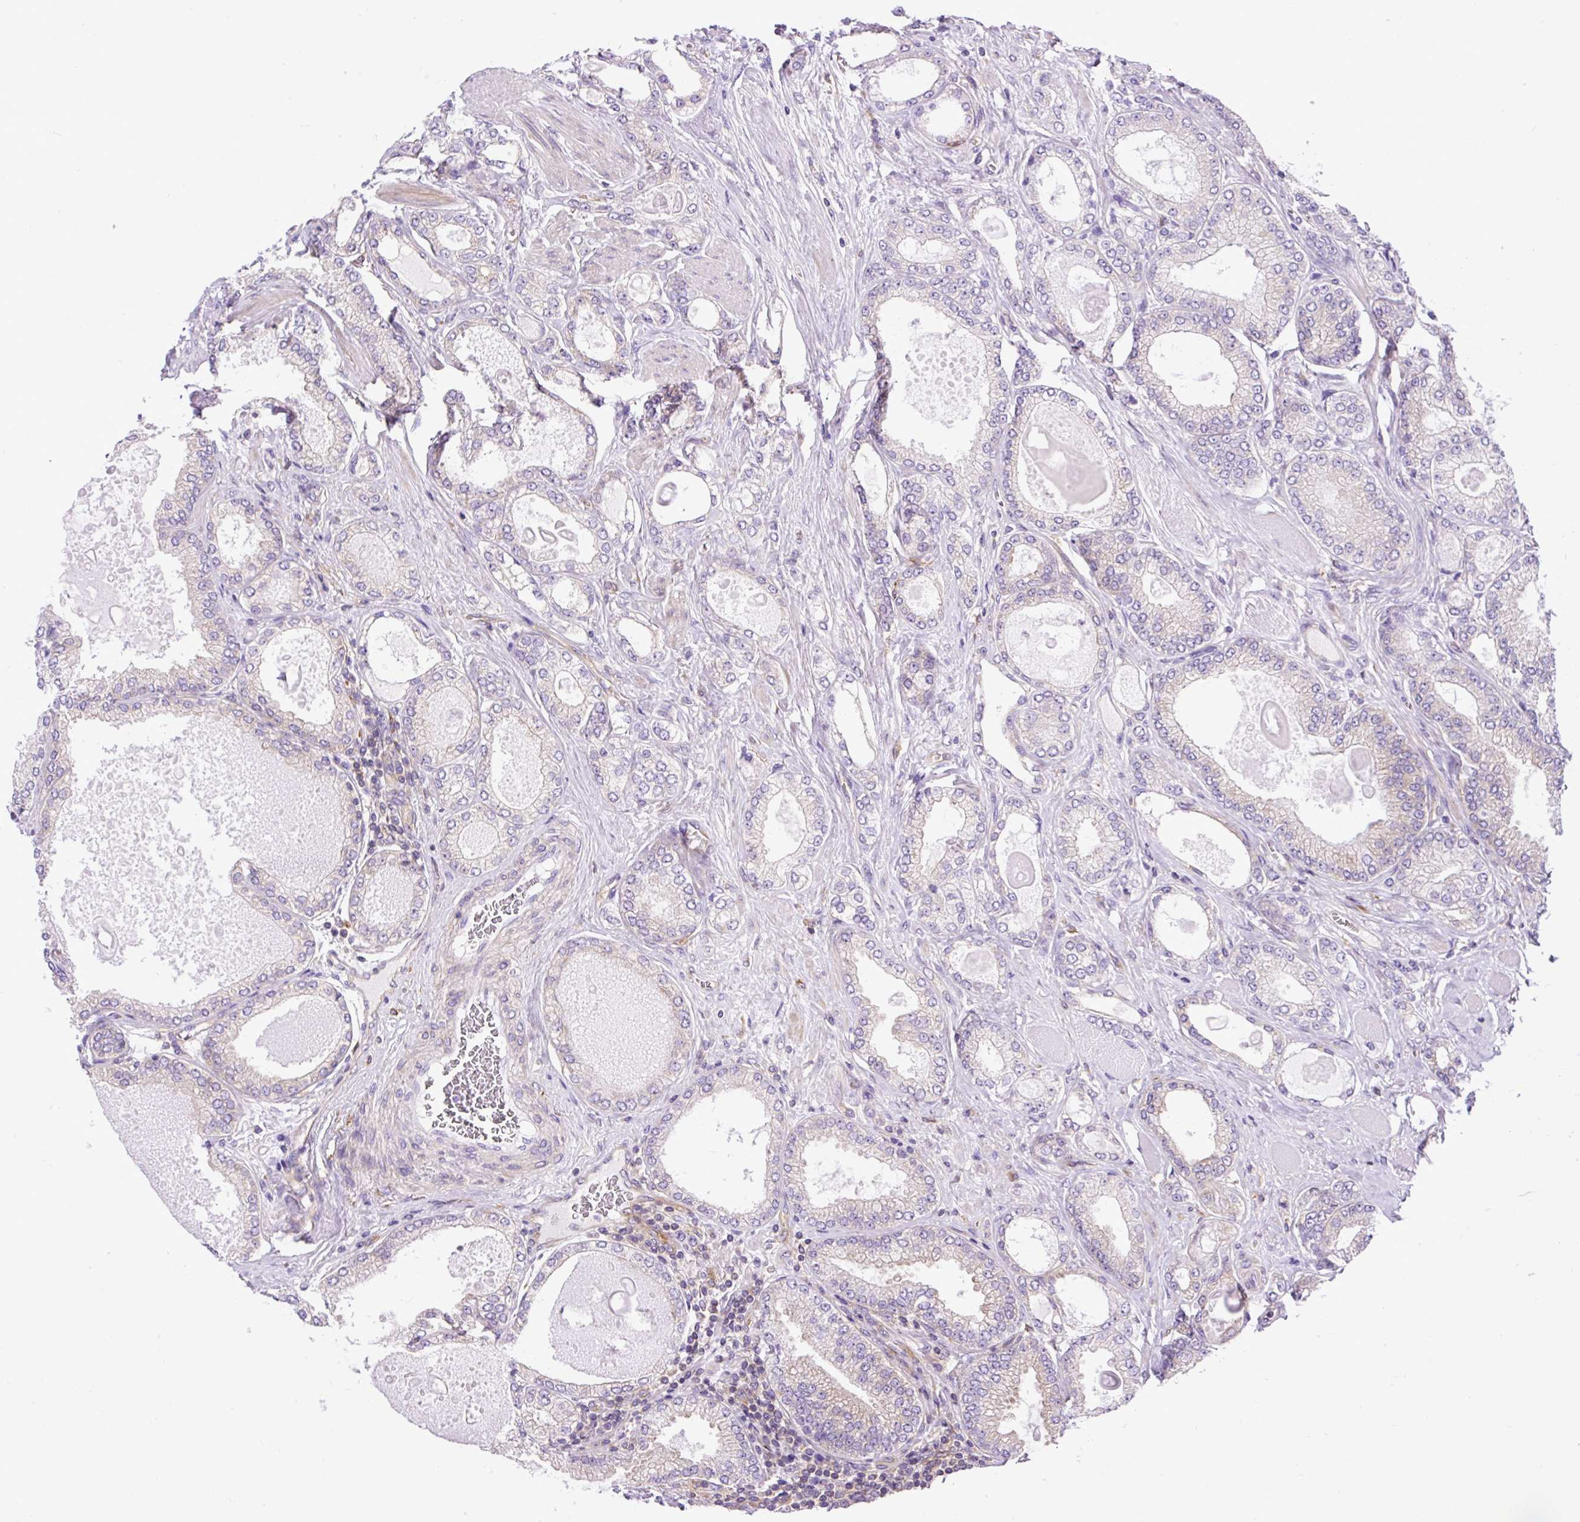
{"staining": {"intensity": "weak", "quantity": "<25%", "location": "cytoplasmic/membranous"}, "tissue": "prostate cancer", "cell_type": "Tumor cells", "image_type": "cancer", "snomed": [{"axis": "morphology", "description": "Adenocarcinoma, High grade"}, {"axis": "topography", "description": "Prostate"}], "caption": "This is a micrograph of immunohistochemistry staining of prostate adenocarcinoma (high-grade), which shows no expression in tumor cells.", "gene": "MAP1S", "patient": {"sex": "male", "age": 68}}